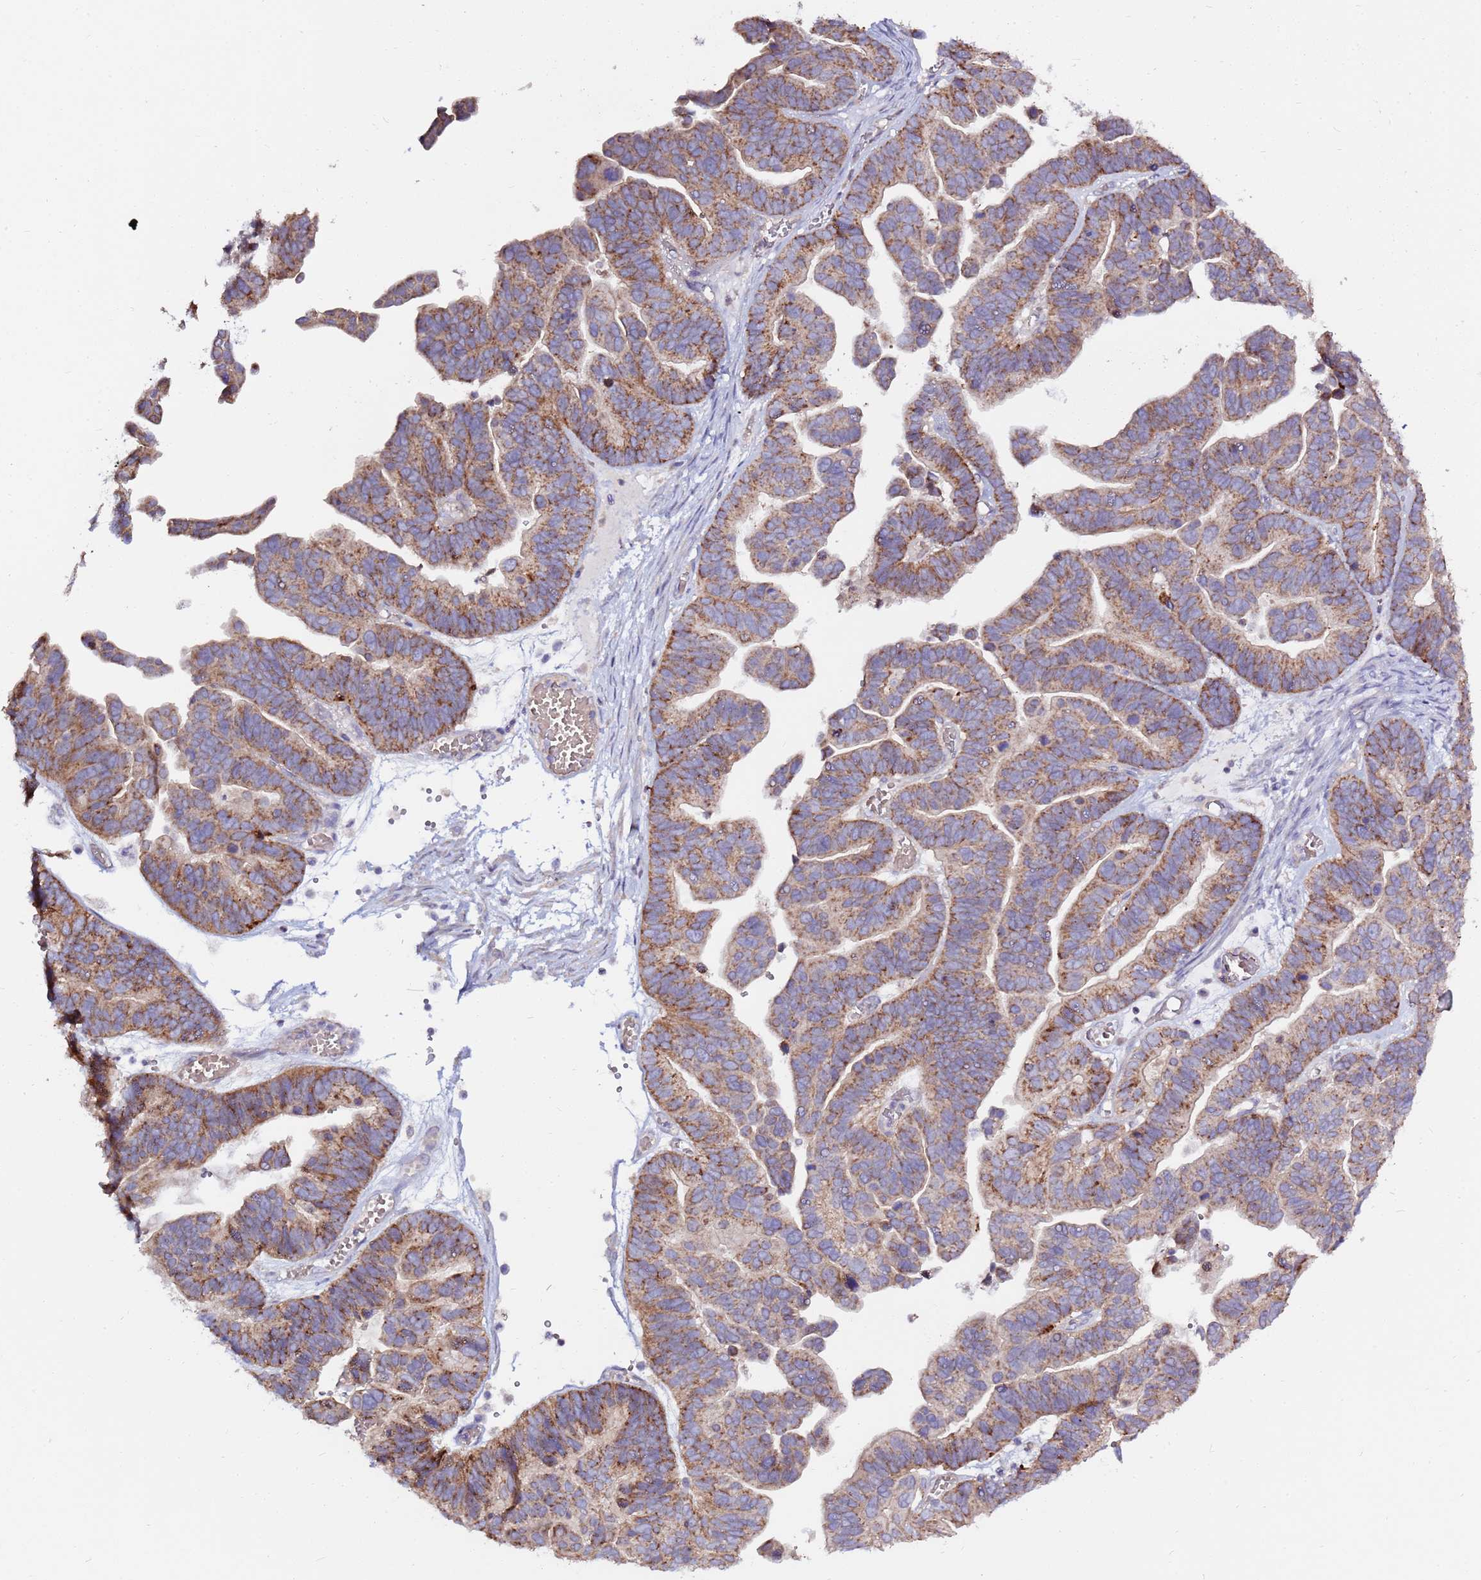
{"staining": {"intensity": "moderate", "quantity": ">75%", "location": "cytoplasmic/membranous"}, "tissue": "ovarian cancer", "cell_type": "Tumor cells", "image_type": "cancer", "snomed": [{"axis": "morphology", "description": "Cystadenocarcinoma, serous, NOS"}, {"axis": "topography", "description": "Ovary"}], "caption": "Immunohistochemical staining of human ovarian cancer shows medium levels of moderate cytoplasmic/membranous positivity in approximately >75% of tumor cells. (IHC, brightfield microscopy, high magnification).", "gene": "EVA1B", "patient": {"sex": "female", "age": 56}}